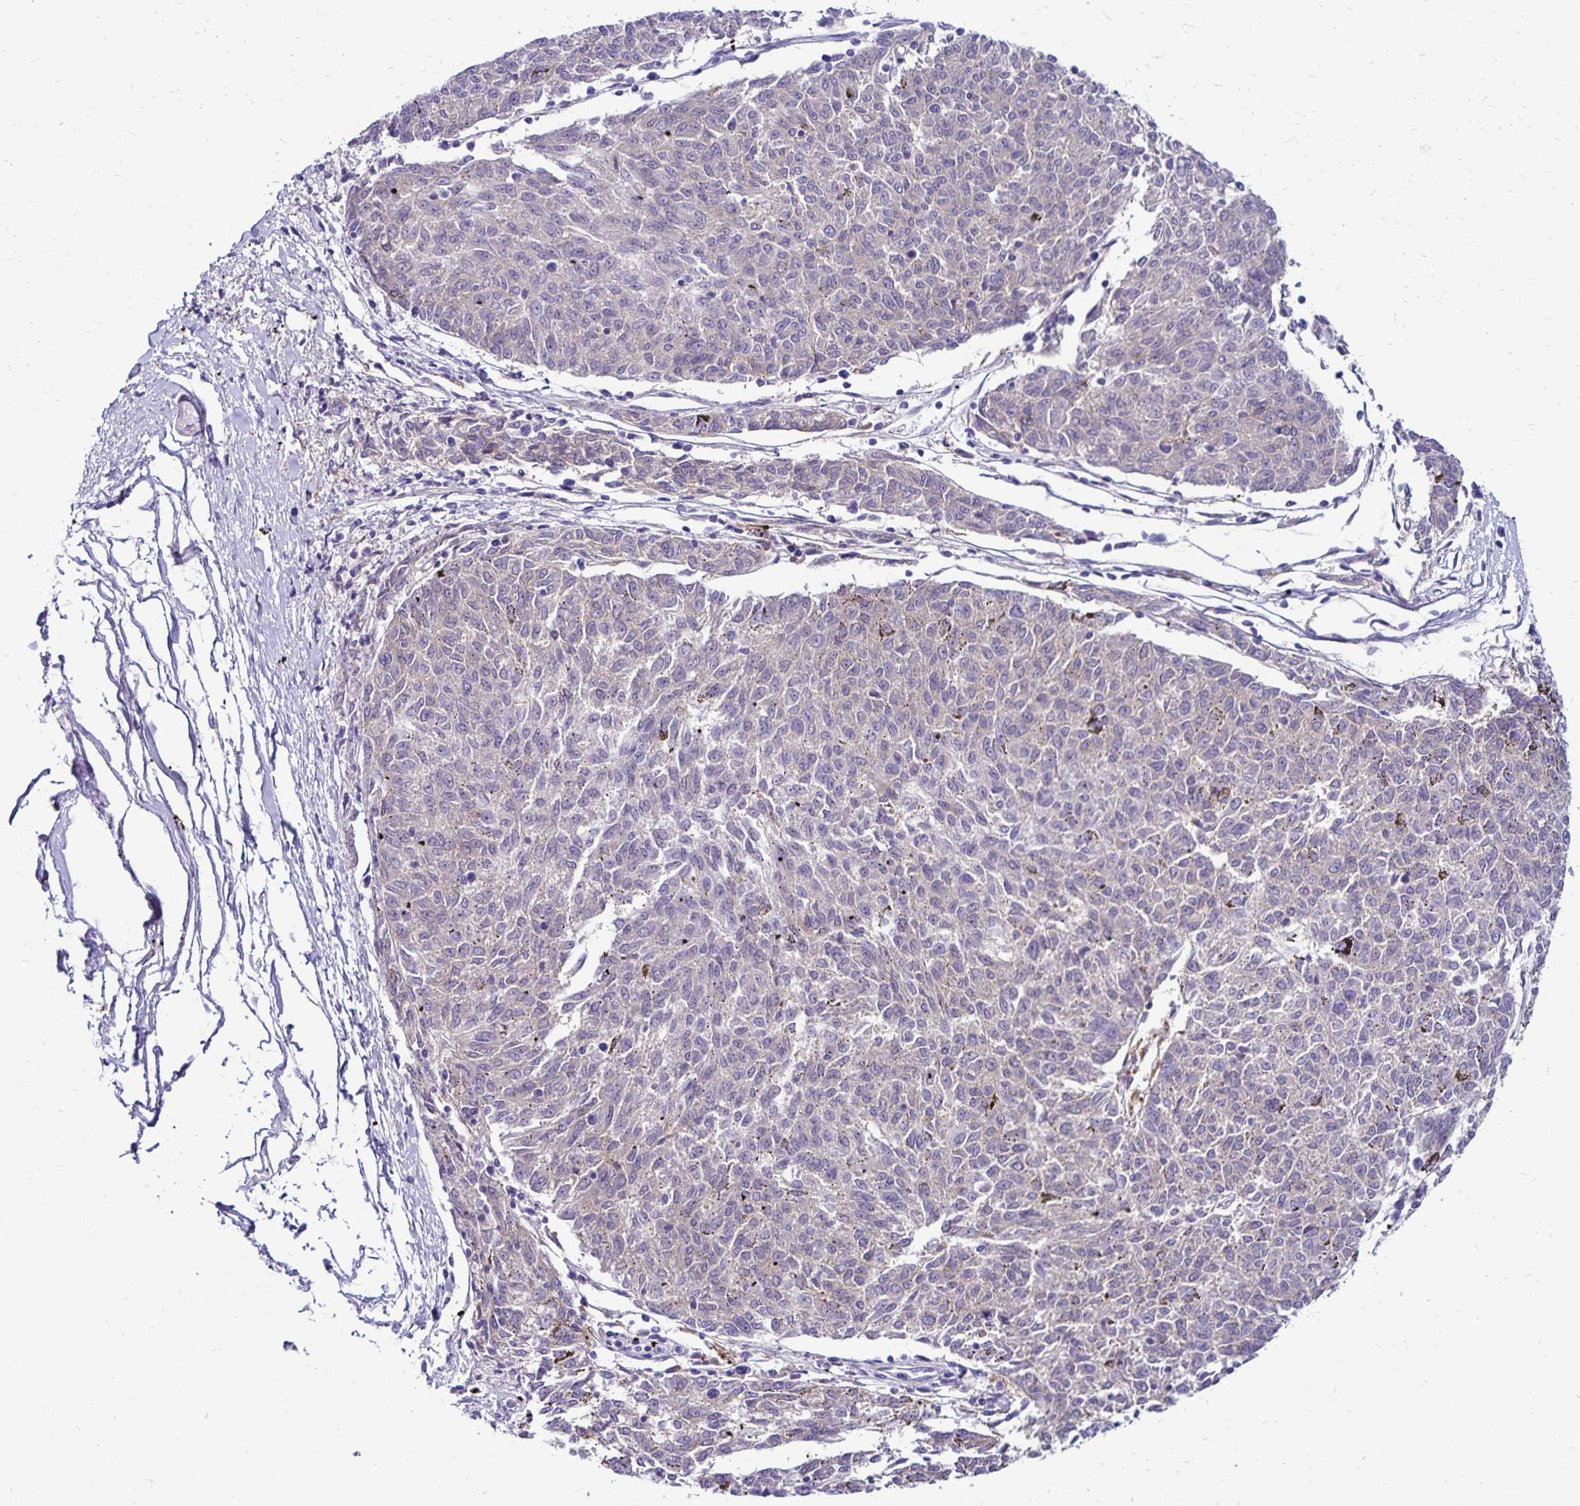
{"staining": {"intensity": "negative", "quantity": "none", "location": "none"}, "tissue": "melanoma", "cell_type": "Tumor cells", "image_type": "cancer", "snomed": [{"axis": "morphology", "description": "Malignant melanoma, NOS"}, {"axis": "topography", "description": "Skin"}], "caption": "Melanoma stained for a protein using immunohistochemistry (IHC) reveals no staining tumor cells.", "gene": "TNS3", "patient": {"sex": "female", "age": 72}}